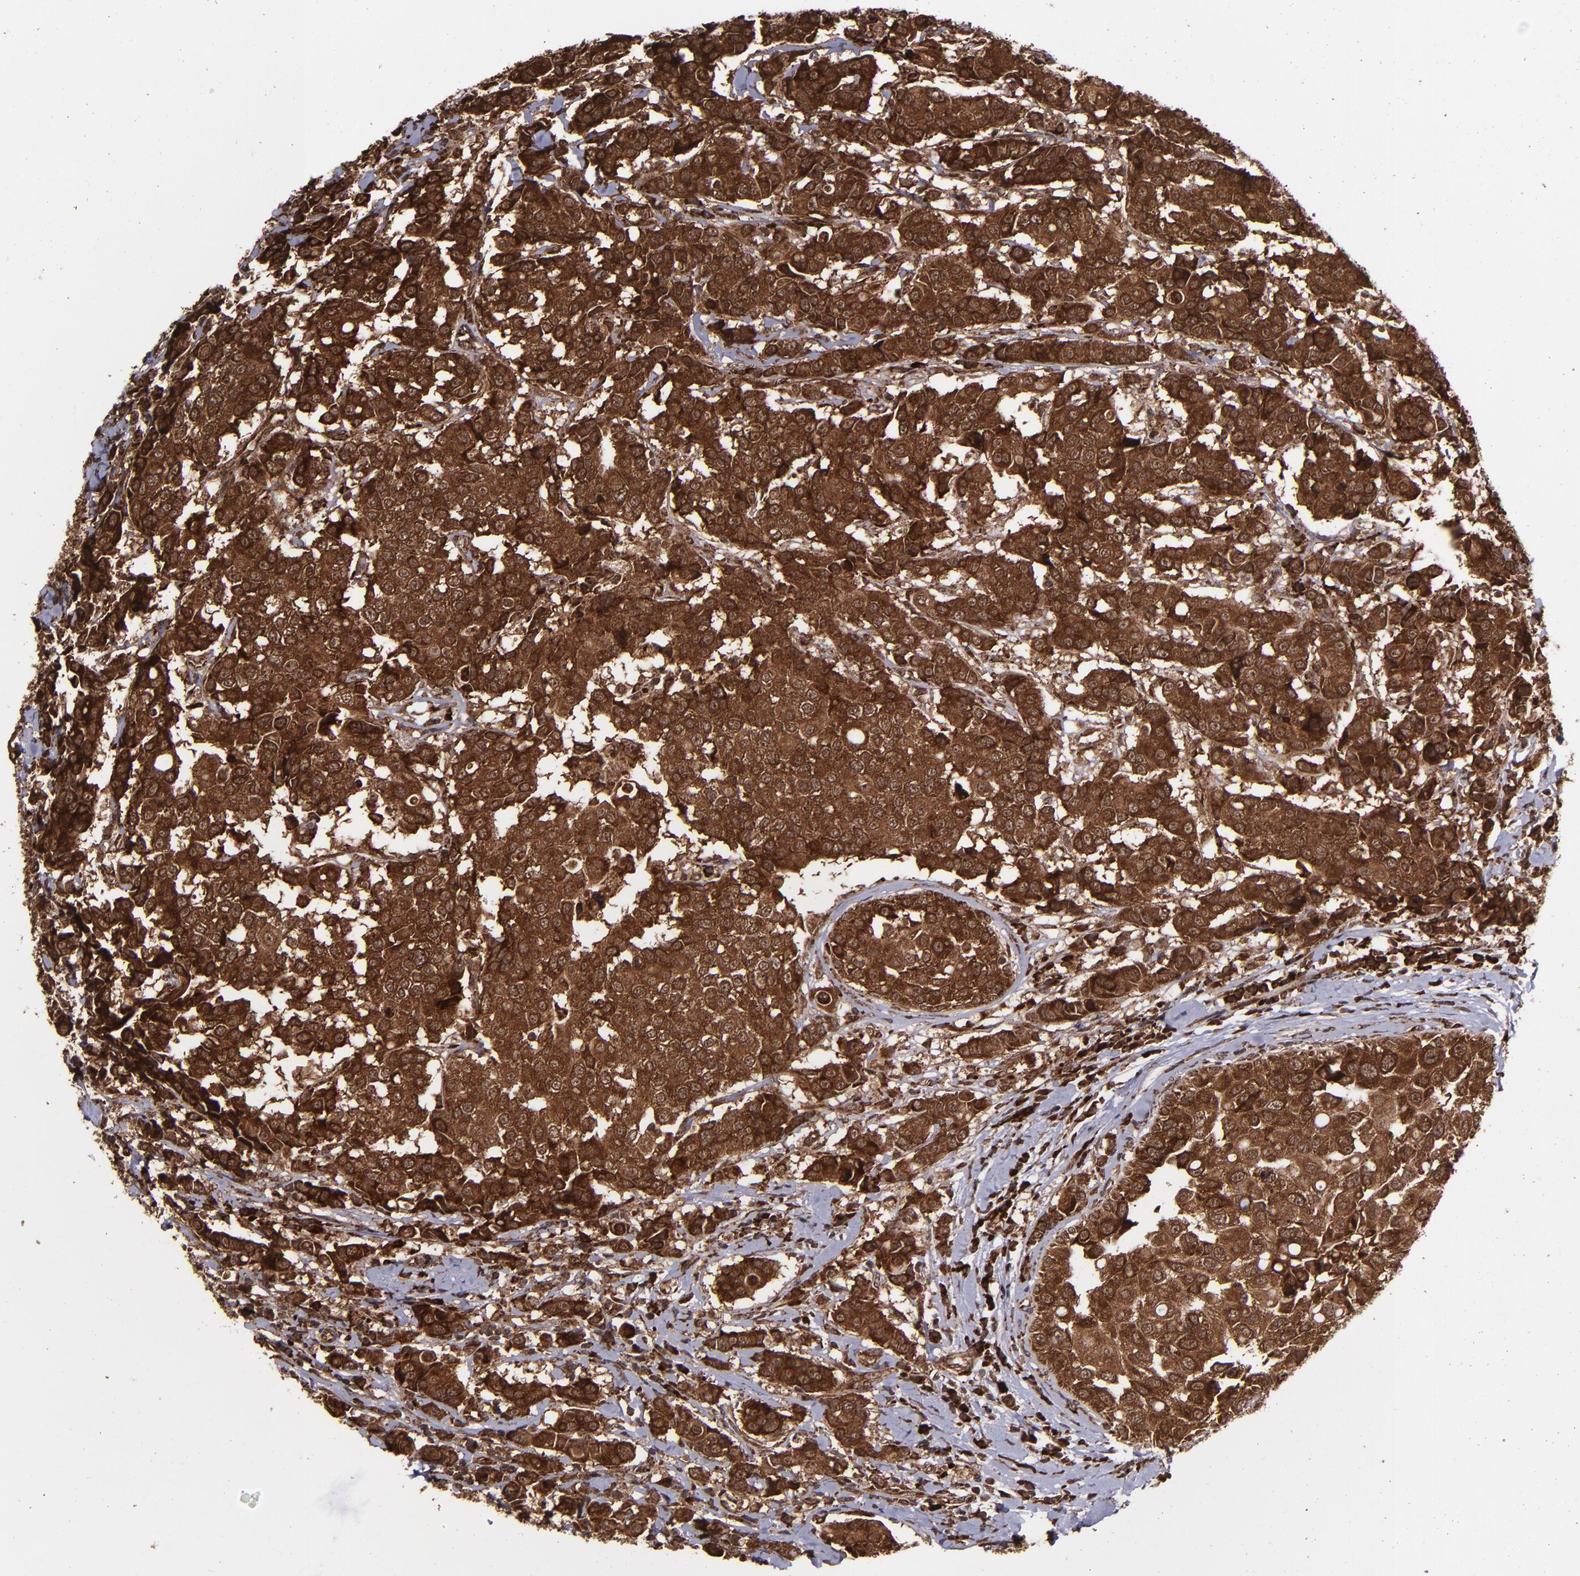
{"staining": {"intensity": "strong", "quantity": ">75%", "location": "cytoplasmic/membranous,nuclear"}, "tissue": "breast cancer", "cell_type": "Tumor cells", "image_type": "cancer", "snomed": [{"axis": "morphology", "description": "Duct carcinoma"}, {"axis": "topography", "description": "Breast"}], "caption": "Immunohistochemical staining of breast intraductal carcinoma reveals high levels of strong cytoplasmic/membranous and nuclear protein positivity in approximately >75% of tumor cells.", "gene": "EIF4ENIF1", "patient": {"sex": "female", "age": 27}}